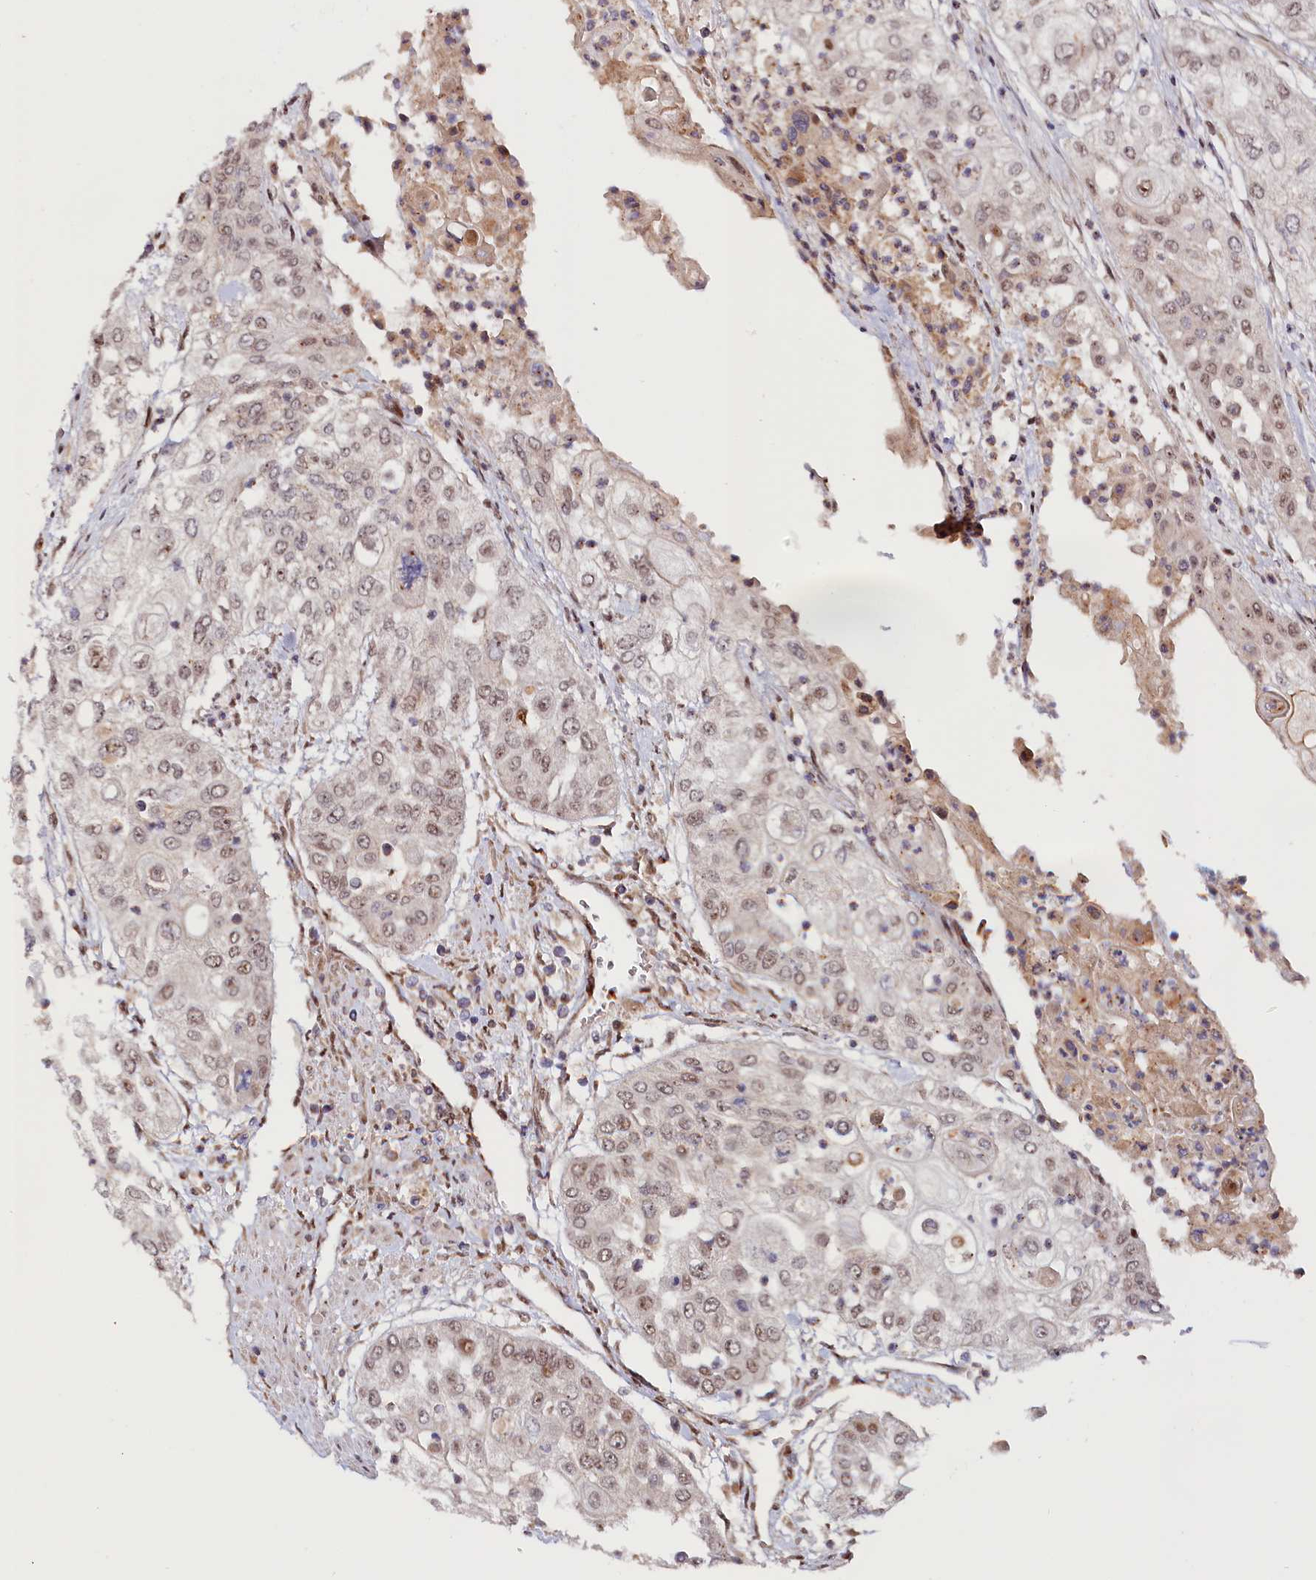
{"staining": {"intensity": "weak", "quantity": "25%-75%", "location": "nuclear"}, "tissue": "urothelial cancer", "cell_type": "Tumor cells", "image_type": "cancer", "snomed": [{"axis": "morphology", "description": "Urothelial carcinoma, High grade"}, {"axis": "topography", "description": "Urinary bladder"}], "caption": "About 25%-75% of tumor cells in urothelial cancer display weak nuclear protein staining as visualized by brown immunohistochemical staining.", "gene": "ANKRD24", "patient": {"sex": "female", "age": 79}}